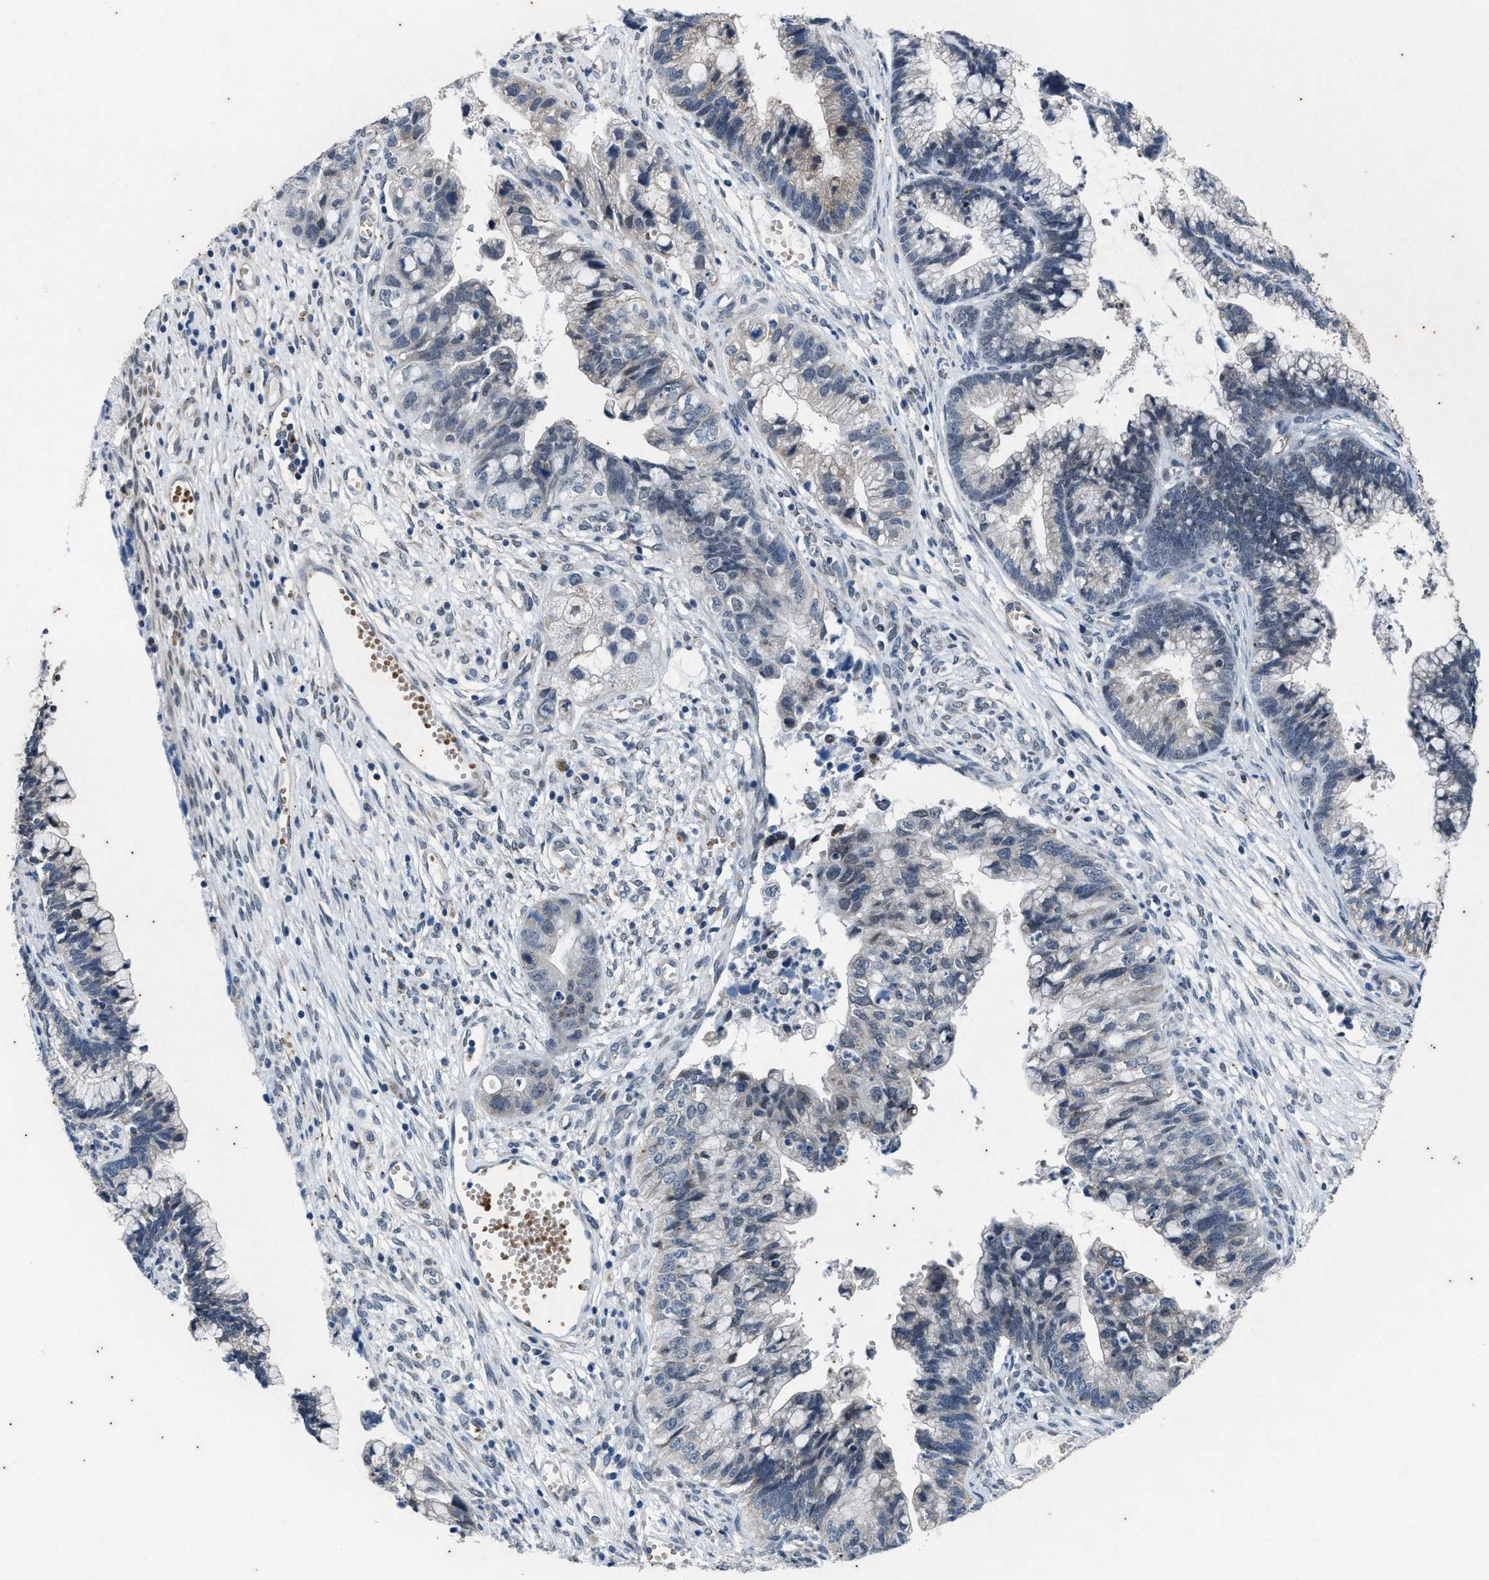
{"staining": {"intensity": "negative", "quantity": "none", "location": "none"}, "tissue": "cervical cancer", "cell_type": "Tumor cells", "image_type": "cancer", "snomed": [{"axis": "morphology", "description": "Adenocarcinoma, NOS"}, {"axis": "topography", "description": "Cervix"}], "caption": "Immunohistochemistry image of cervical adenocarcinoma stained for a protein (brown), which displays no expression in tumor cells.", "gene": "KIF24", "patient": {"sex": "female", "age": 44}}